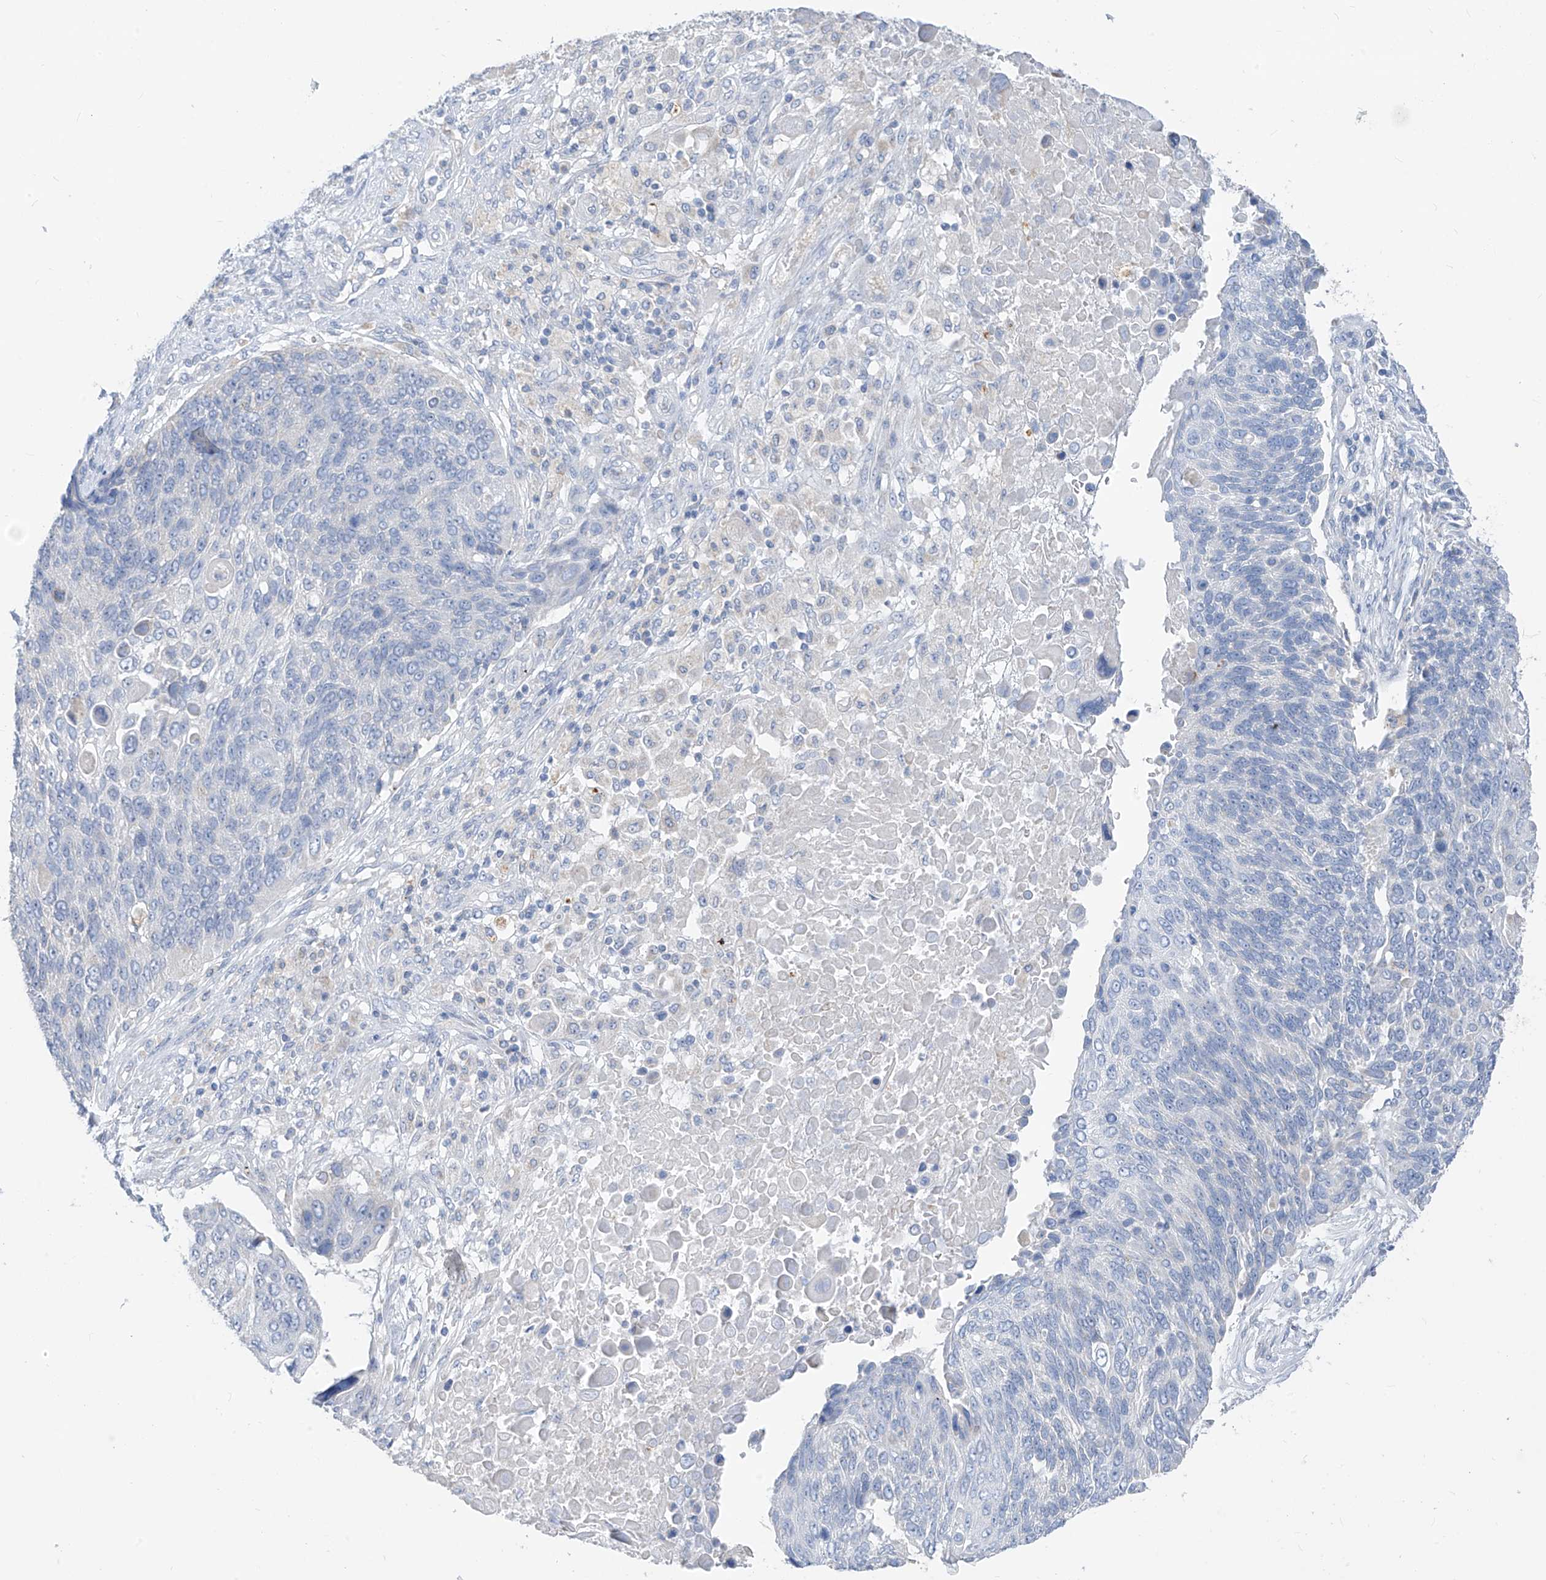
{"staining": {"intensity": "negative", "quantity": "none", "location": "none"}, "tissue": "lung cancer", "cell_type": "Tumor cells", "image_type": "cancer", "snomed": [{"axis": "morphology", "description": "Squamous cell carcinoma, NOS"}, {"axis": "topography", "description": "Lung"}], "caption": "Immunohistochemistry image of neoplastic tissue: lung squamous cell carcinoma stained with DAB displays no significant protein positivity in tumor cells. (DAB IHC visualized using brightfield microscopy, high magnification).", "gene": "ZNF404", "patient": {"sex": "male", "age": 66}}